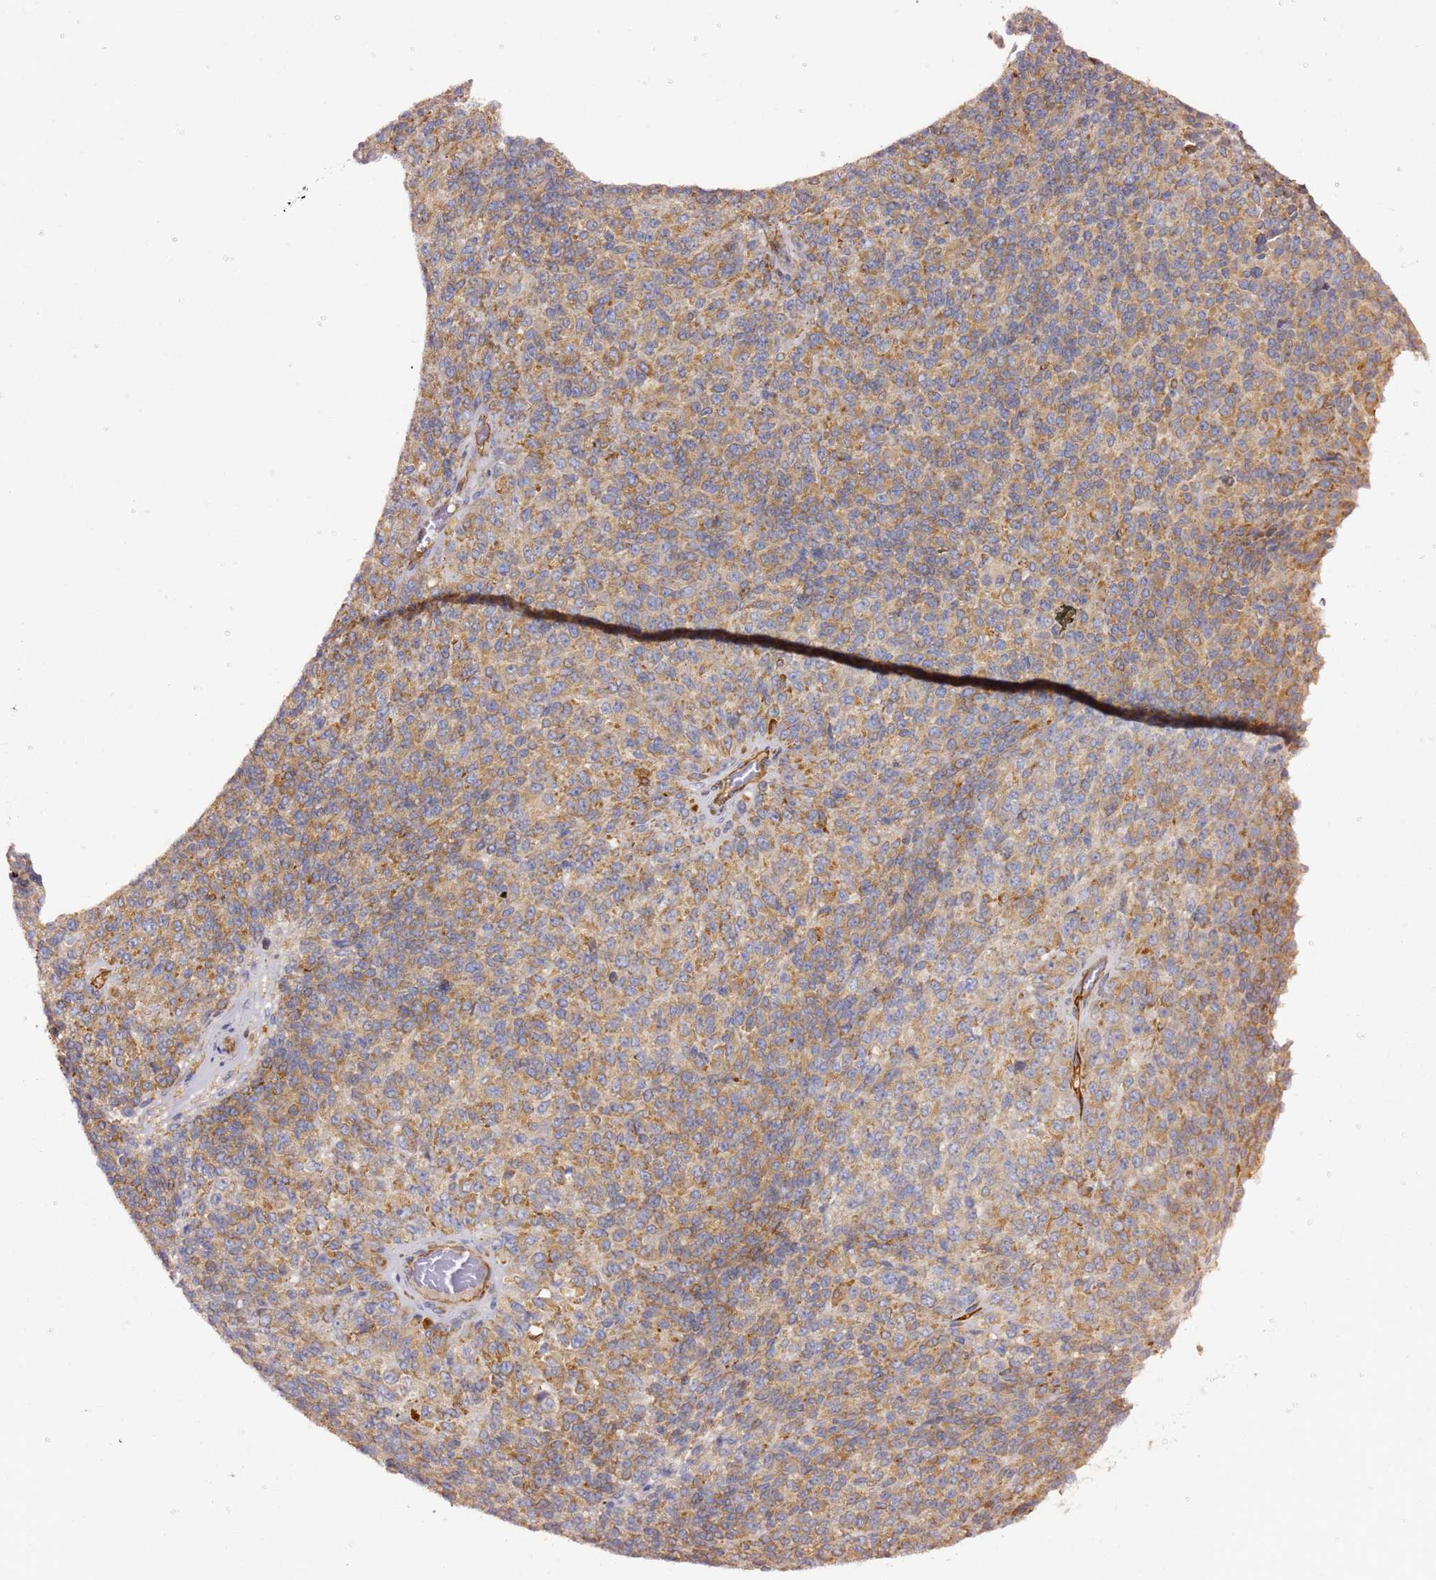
{"staining": {"intensity": "moderate", "quantity": ">75%", "location": "cytoplasmic/membranous"}, "tissue": "melanoma", "cell_type": "Tumor cells", "image_type": "cancer", "snomed": [{"axis": "morphology", "description": "Malignant melanoma, Metastatic site"}, {"axis": "topography", "description": "Brain"}], "caption": "Protein staining of melanoma tissue shows moderate cytoplasmic/membranous expression in about >75% of tumor cells.", "gene": "KIF7", "patient": {"sex": "female", "age": 56}}